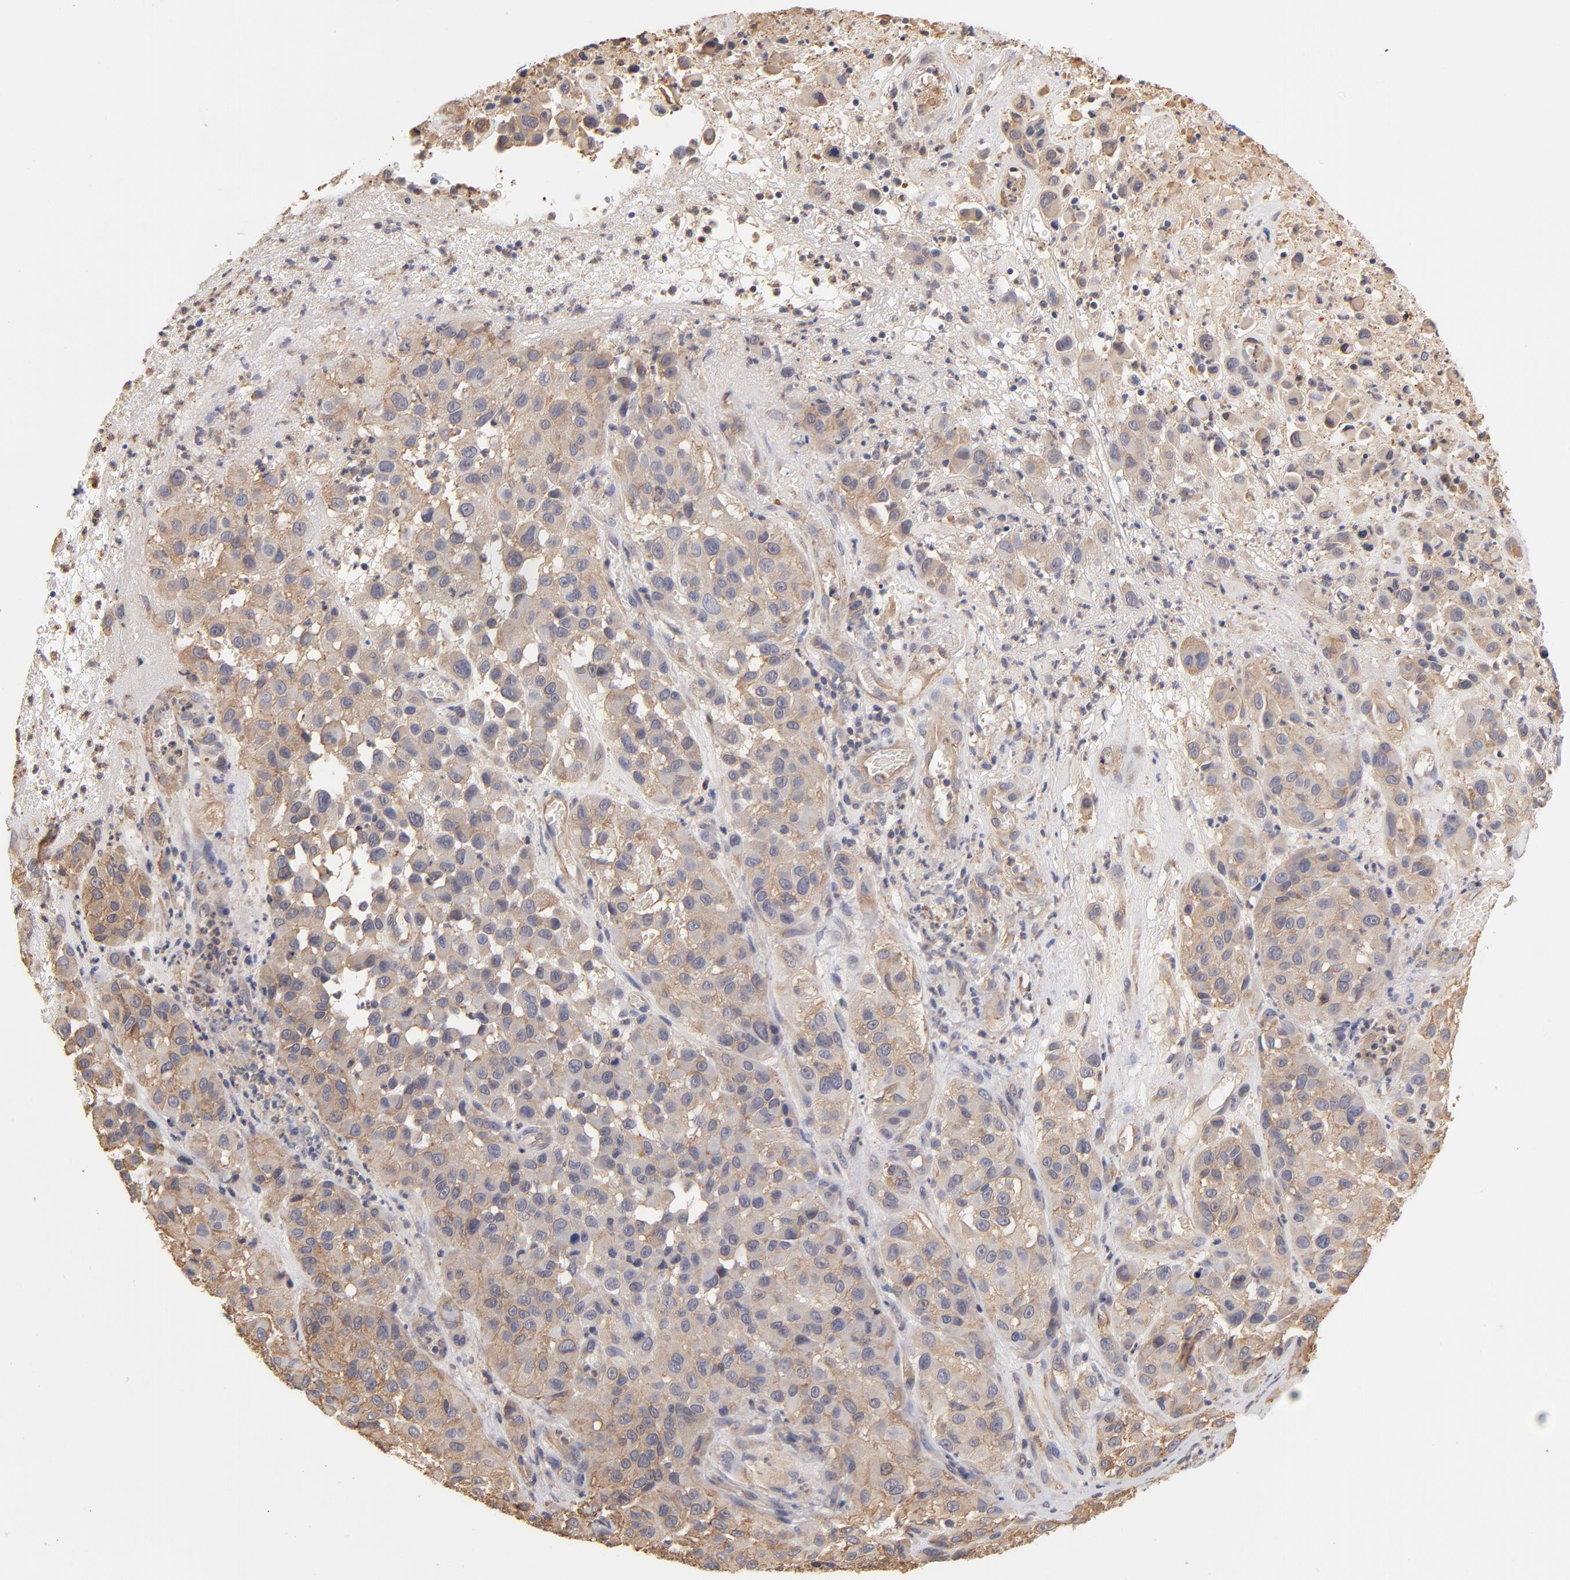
{"staining": {"intensity": "weak", "quantity": ">75%", "location": "cytoplasmic/membranous"}, "tissue": "melanoma", "cell_type": "Tumor cells", "image_type": "cancer", "snomed": [{"axis": "morphology", "description": "Malignant melanoma, NOS"}, {"axis": "topography", "description": "Skin"}], "caption": "This is an image of IHC staining of malignant melanoma, which shows weak staining in the cytoplasmic/membranous of tumor cells.", "gene": "FCMR", "patient": {"sex": "female", "age": 21}}